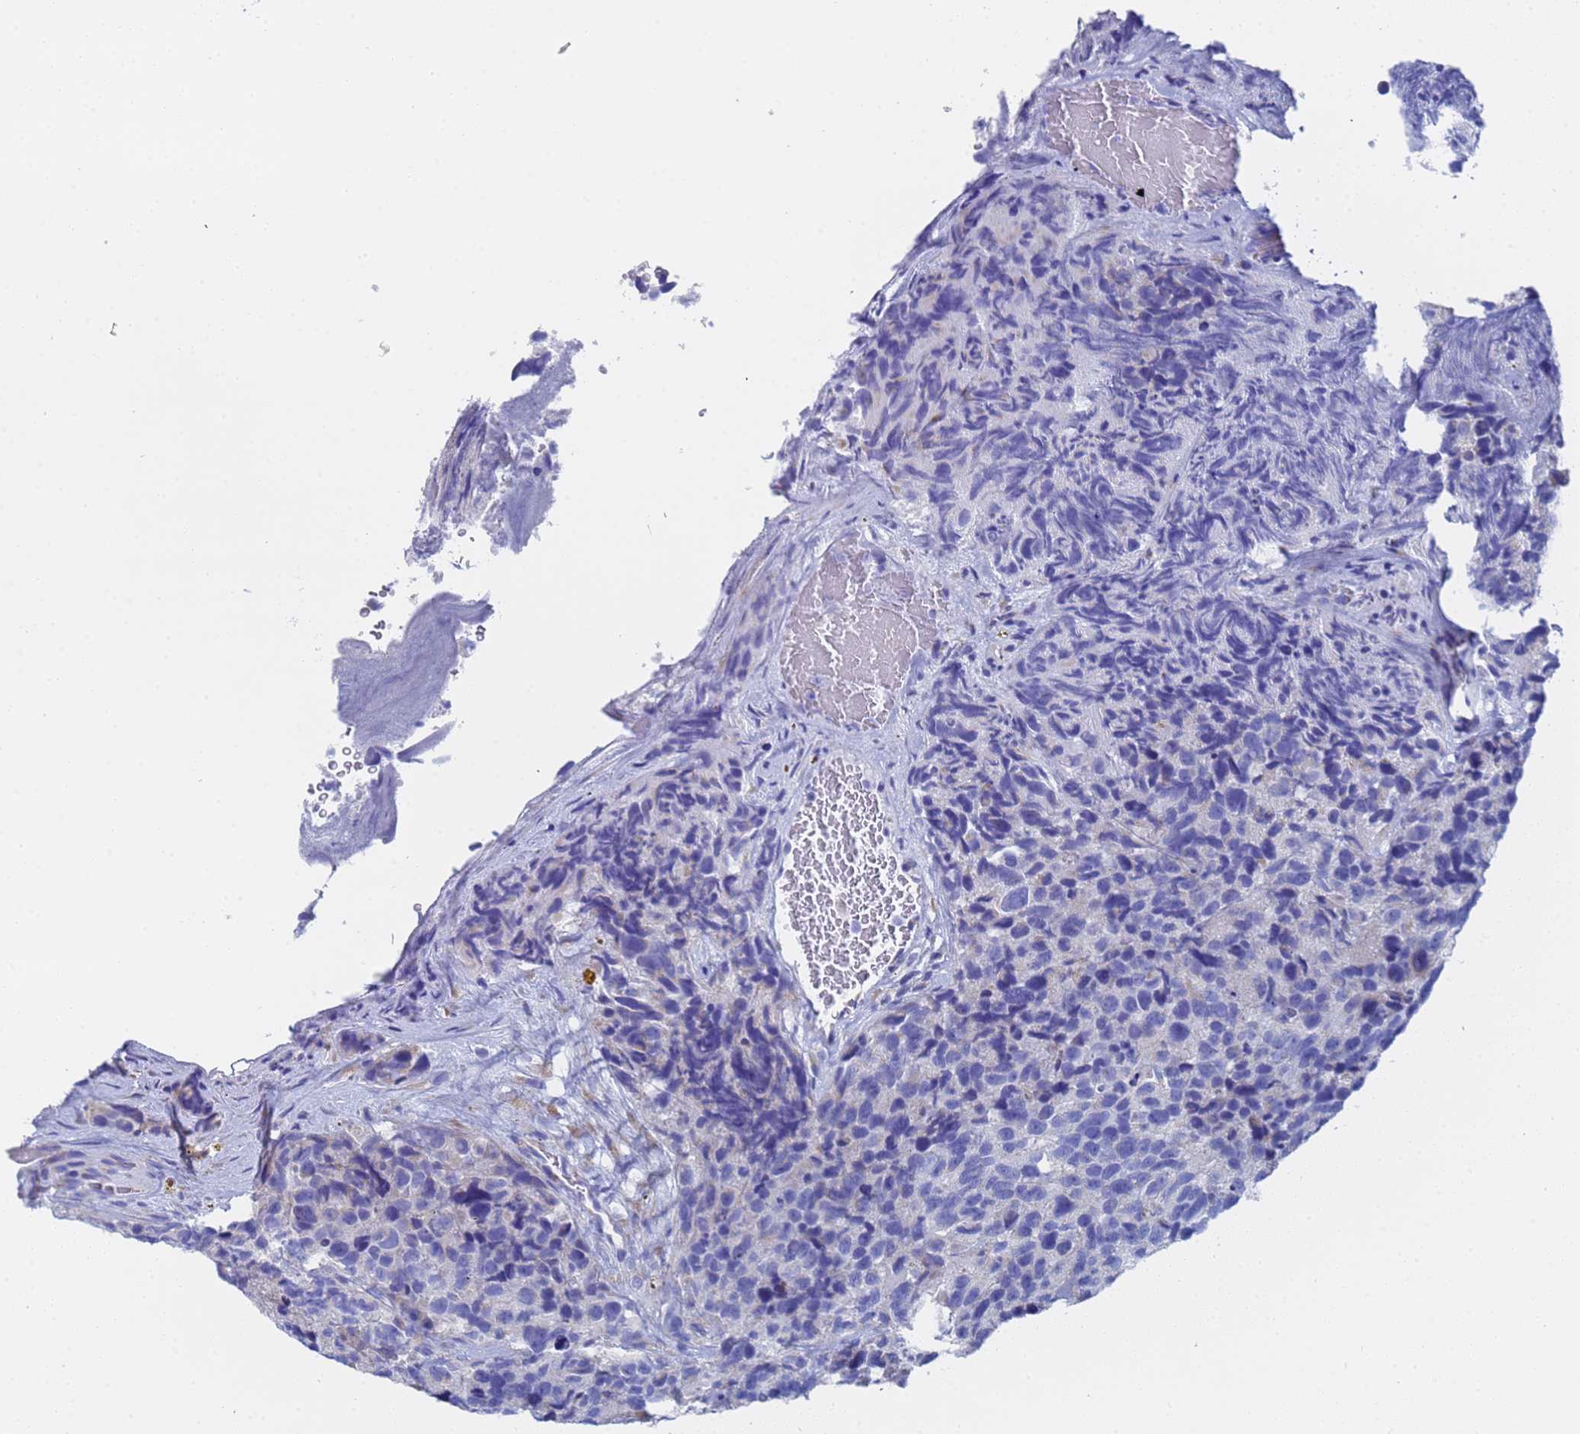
{"staining": {"intensity": "negative", "quantity": "none", "location": "none"}, "tissue": "glioma", "cell_type": "Tumor cells", "image_type": "cancer", "snomed": [{"axis": "morphology", "description": "Glioma, malignant, High grade"}, {"axis": "topography", "description": "Brain"}], "caption": "High magnification brightfield microscopy of glioma stained with DAB (3,3'-diaminobenzidine) (brown) and counterstained with hematoxylin (blue): tumor cells show no significant expression. (Stains: DAB (3,3'-diaminobenzidine) immunohistochemistry with hematoxylin counter stain, Microscopy: brightfield microscopy at high magnification).", "gene": "TM4SF4", "patient": {"sex": "male", "age": 69}}